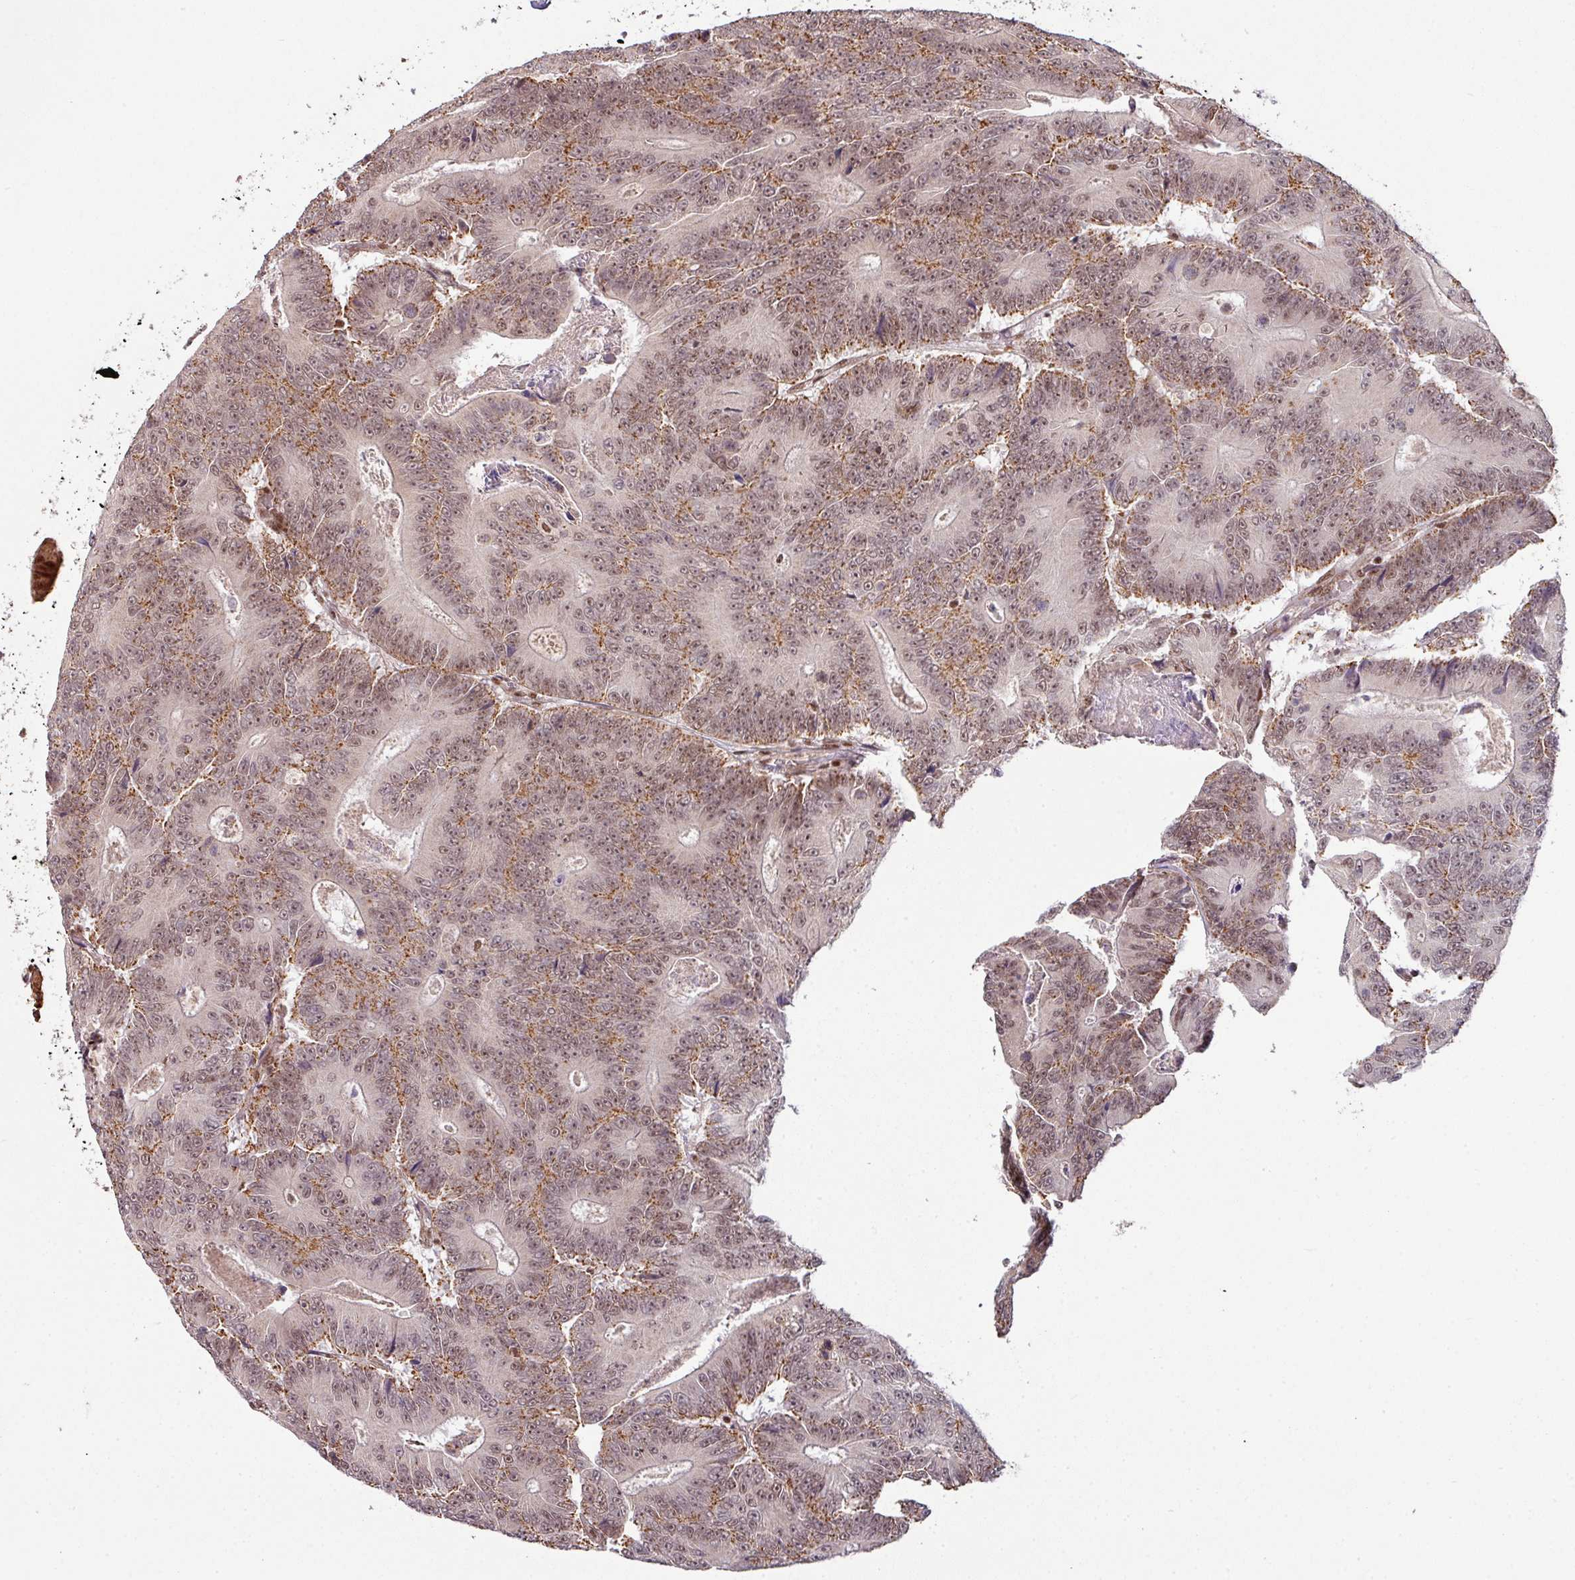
{"staining": {"intensity": "moderate", "quantity": ">75%", "location": "cytoplasmic/membranous,nuclear"}, "tissue": "colorectal cancer", "cell_type": "Tumor cells", "image_type": "cancer", "snomed": [{"axis": "morphology", "description": "Adenocarcinoma, NOS"}, {"axis": "topography", "description": "Colon"}], "caption": "High-power microscopy captured an IHC micrograph of colorectal cancer (adenocarcinoma), revealing moderate cytoplasmic/membranous and nuclear expression in about >75% of tumor cells.", "gene": "PHF23", "patient": {"sex": "male", "age": 83}}